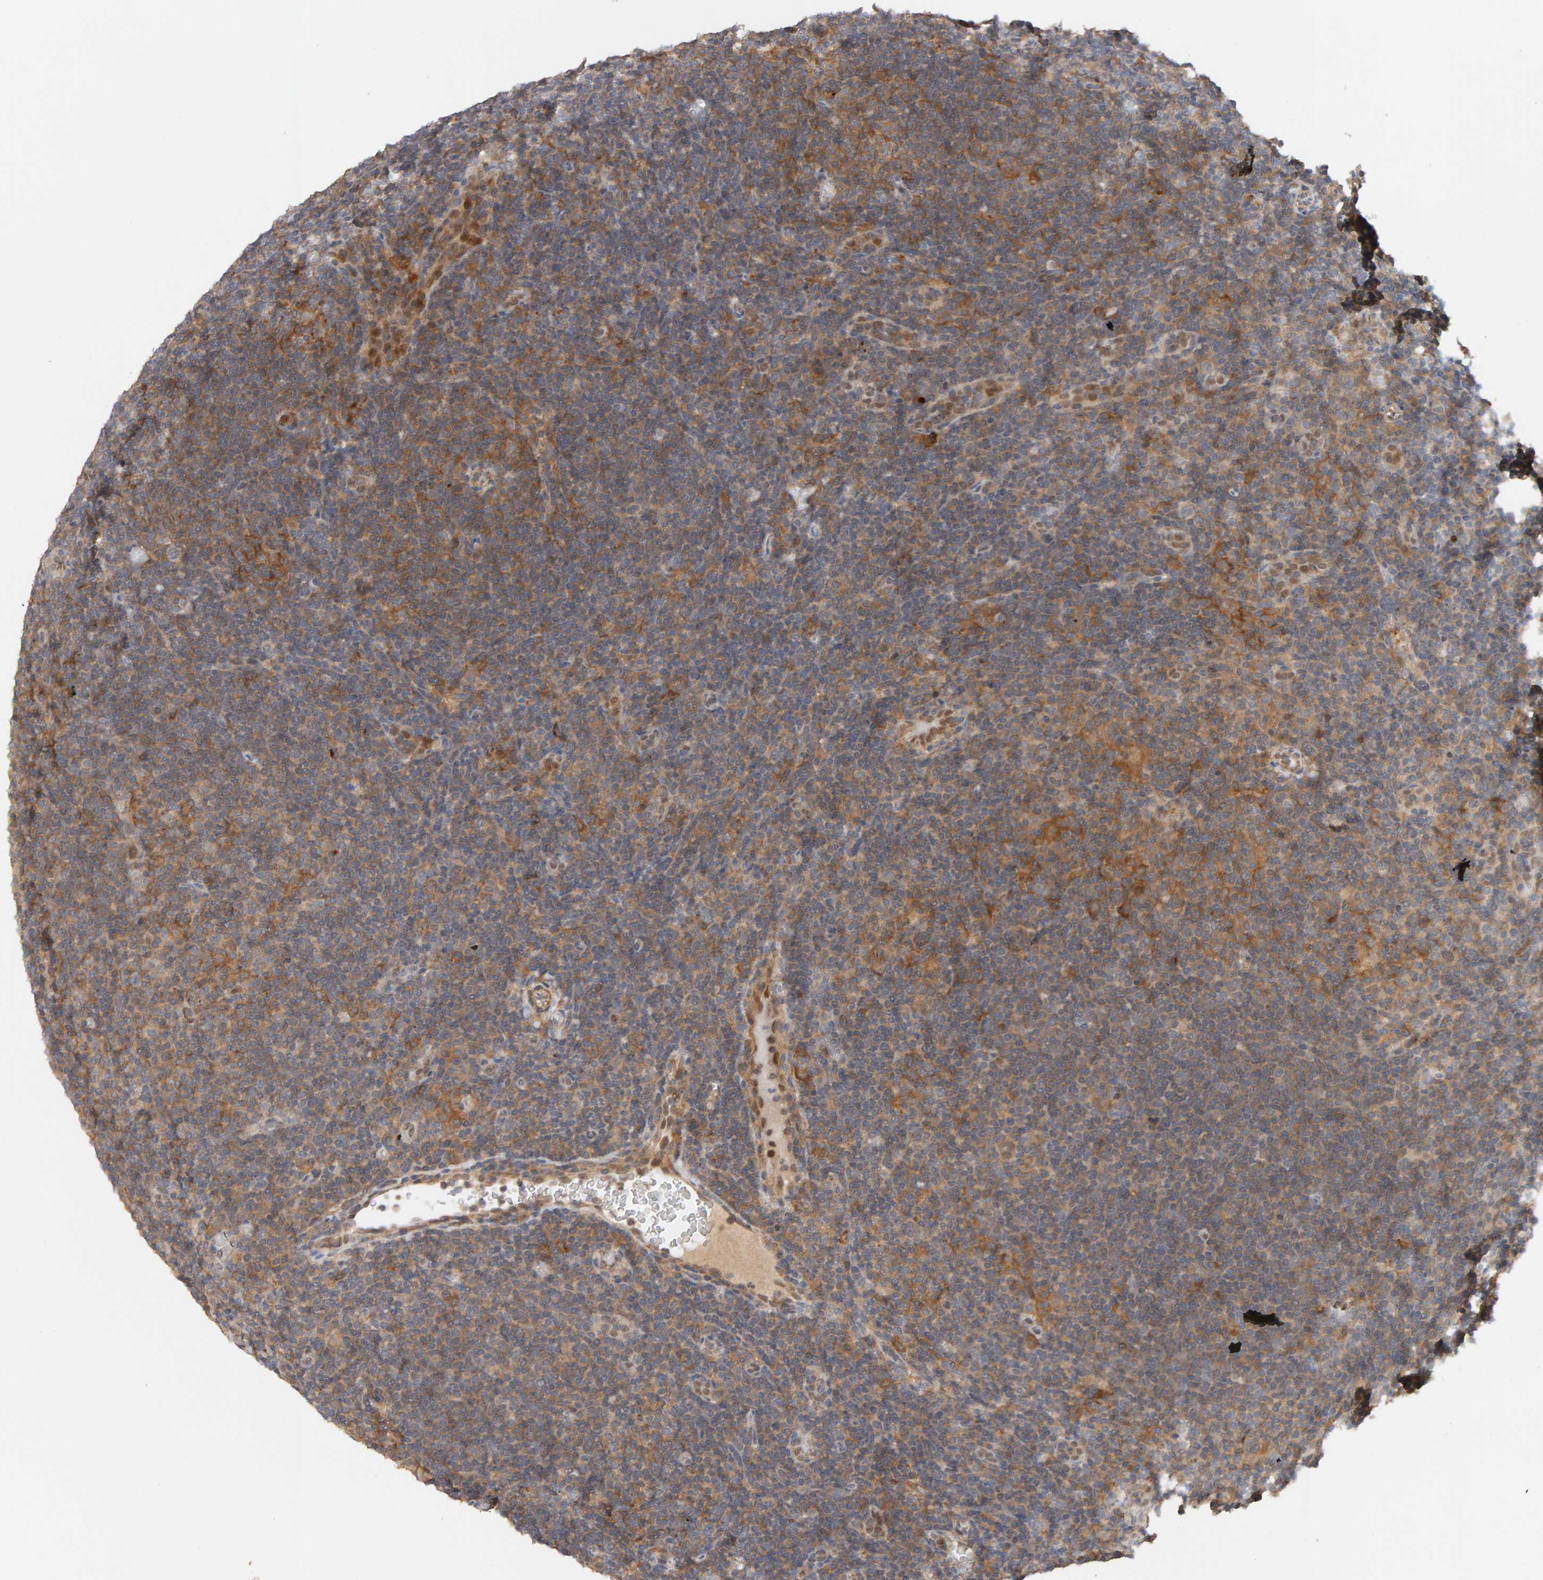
{"staining": {"intensity": "moderate", "quantity": ">75%", "location": "cytoplasmic/membranous"}, "tissue": "lymphoma", "cell_type": "Tumor cells", "image_type": "cancer", "snomed": [{"axis": "morphology", "description": "Hodgkin's disease, NOS"}, {"axis": "topography", "description": "Lymph node"}], "caption": "Immunohistochemical staining of Hodgkin's disease shows medium levels of moderate cytoplasmic/membranous expression in about >75% of tumor cells. The staining is performed using DAB (3,3'-diaminobenzidine) brown chromogen to label protein expression. The nuclei are counter-stained blue using hematoxylin.", "gene": "NUDCD1", "patient": {"sex": "female", "age": 57}}